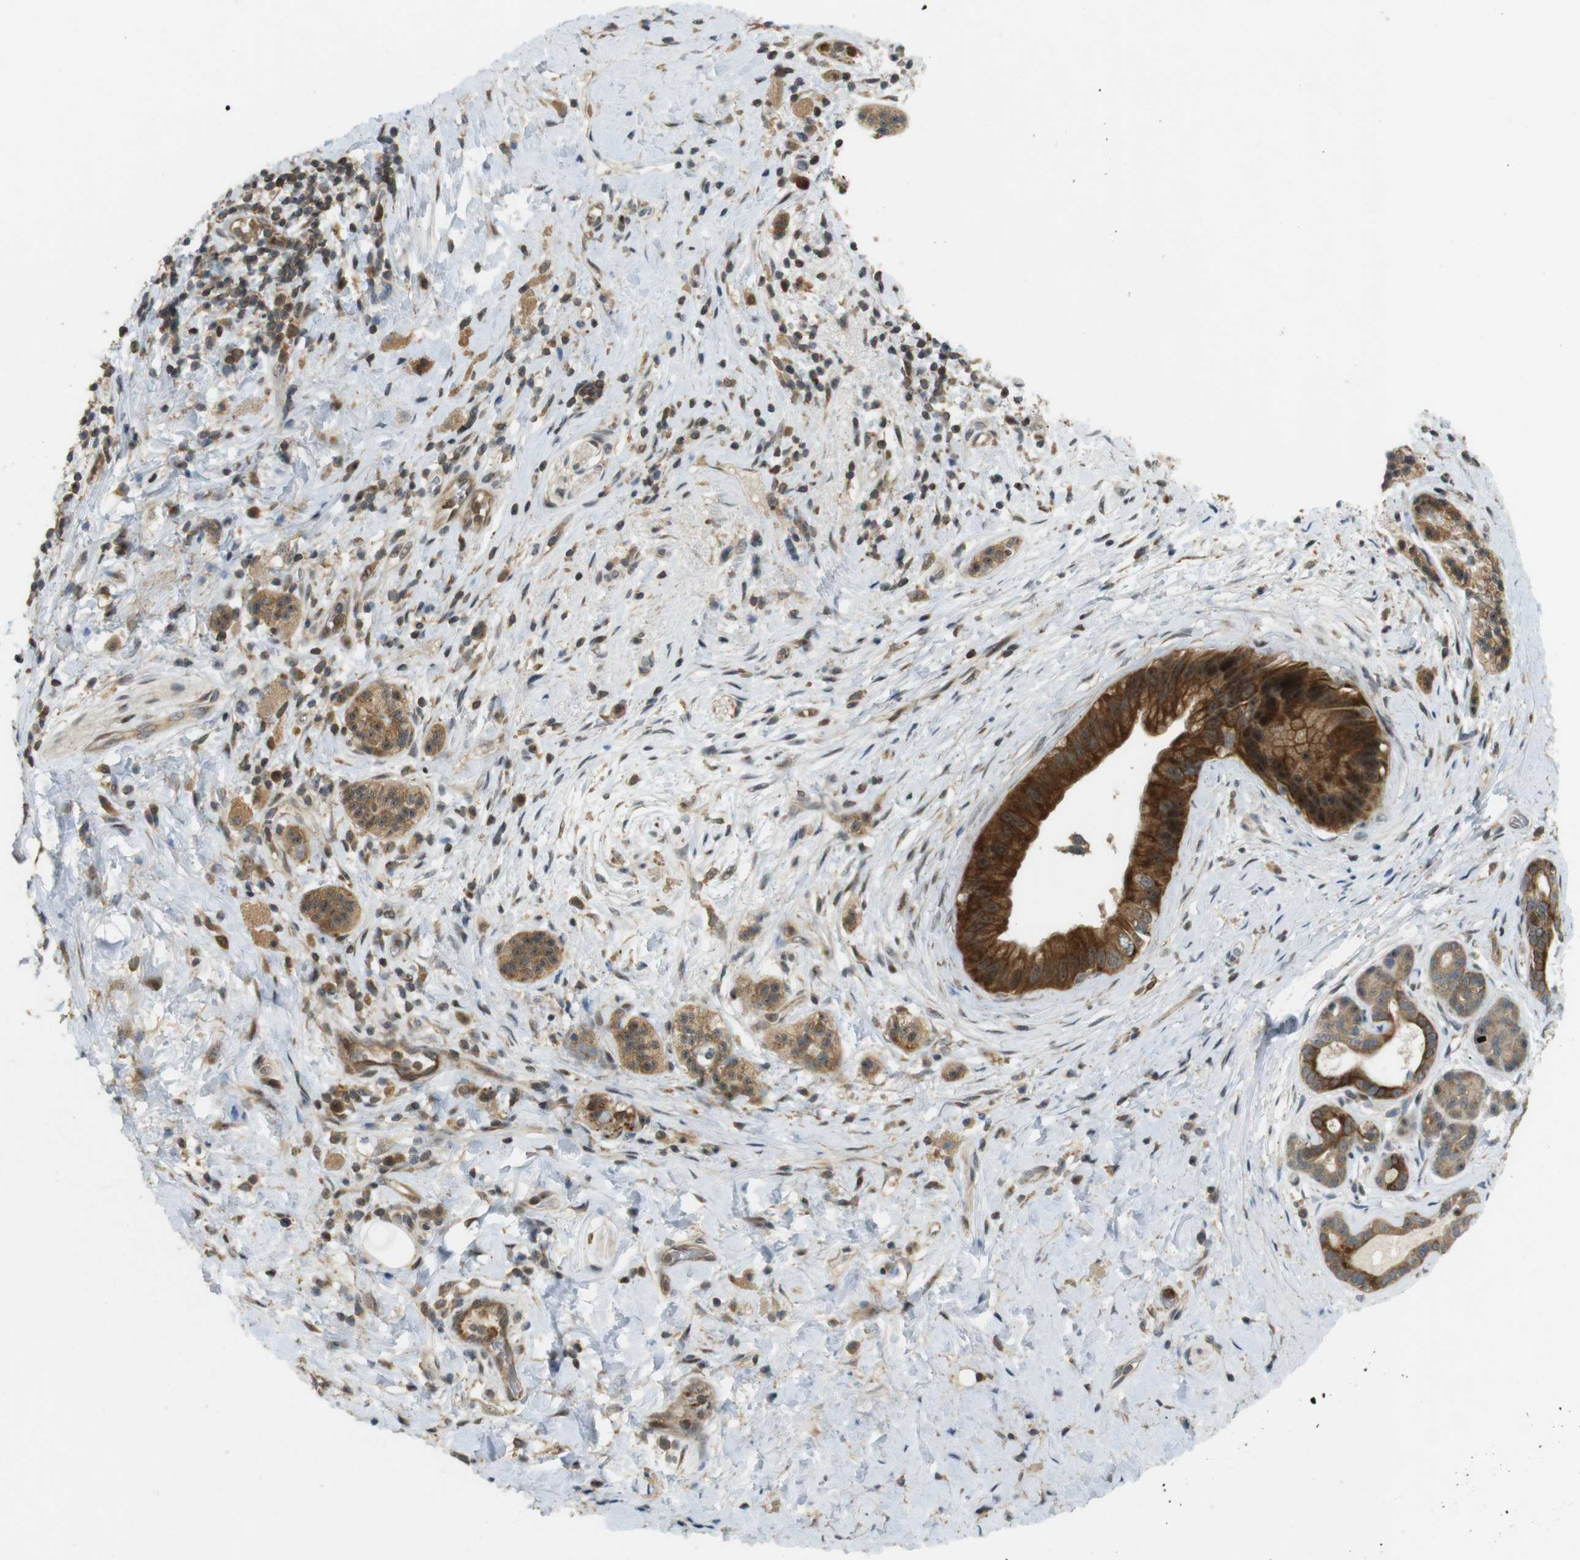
{"staining": {"intensity": "strong", "quantity": ">75%", "location": "cytoplasmic/membranous,nuclear"}, "tissue": "pancreatic cancer", "cell_type": "Tumor cells", "image_type": "cancer", "snomed": [{"axis": "morphology", "description": "Adenocarcinoma, NOS"}, {"axis": "topography", "description": "Pancreas"}], "caption": "Brown immunohistochemical staining in pancreatic adenocarcinoma demonstrates strong cytoplasmic/membranous and nuclear expression in about >75% of tumor cells. The staining was performed using DAB to visualize the protein expression in brown, while the nuclei were stained in blue with hematoxylin (Magnification: 20x).", "gene": "TMX3", "patient": {"sex": "male", "age": 55}}